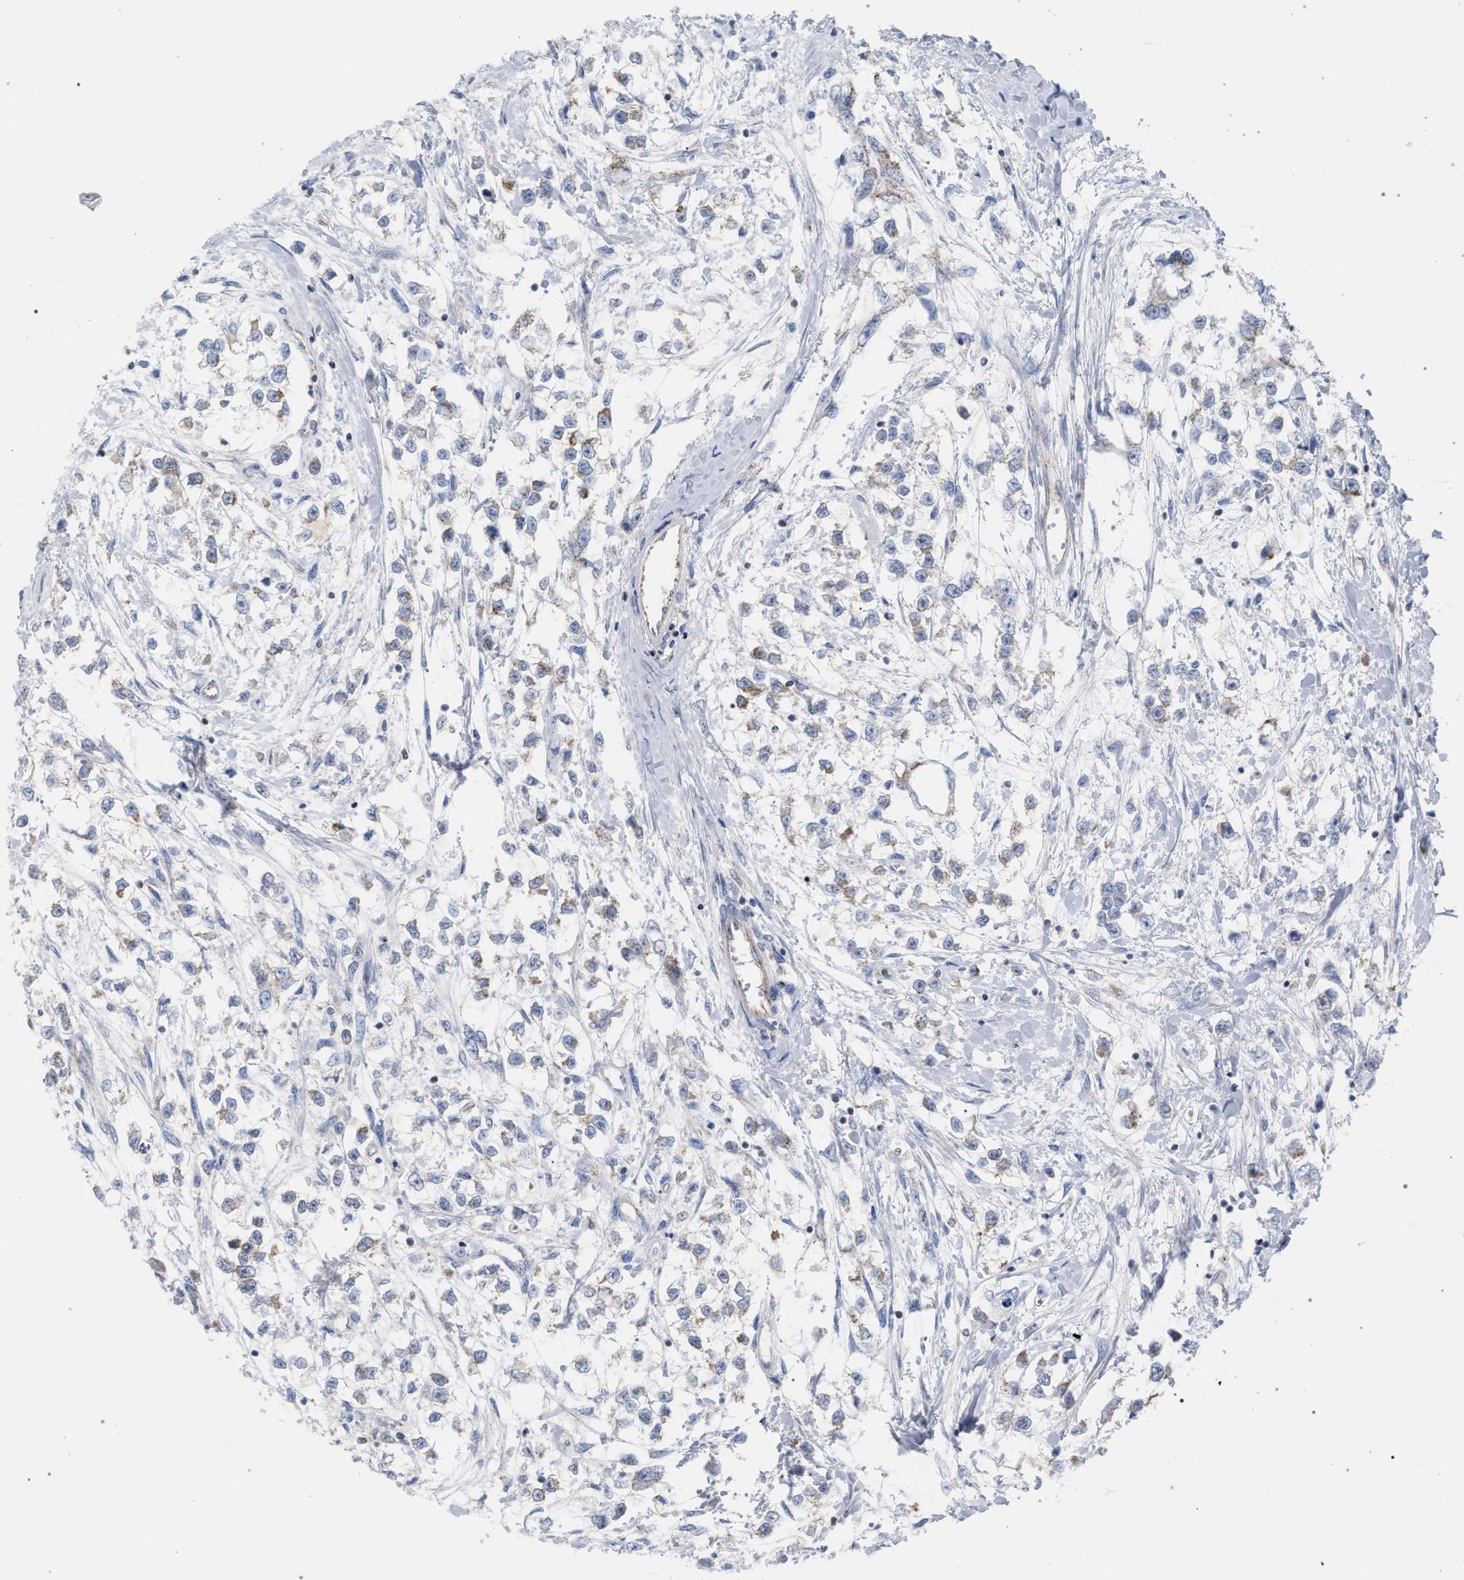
{"staining": {"intensity": "moderate", "quantity": "25%-75%", "location": "cytoplasmic/membranous"}, "tissue": "testis cancer", "cell_type": "Tumor cells", "image_type": "cancer", "snomed": [{"axis": "morphology", "description": "Seminoma, NOS"}, {"axis": "morphology", "description": "Carcinoma, Embryonal, NOS"}, {"axis": "topography", "description": "Testis"}], "caption": "Approximately 25%-75% of tumor cells in testis cancer exhibit moderate cytoplasmic/membranous protein staining as visualized by brown immunohistochemical staining.", "gene": "ECI2", "patient": {"sex": "male", "age": 51}}